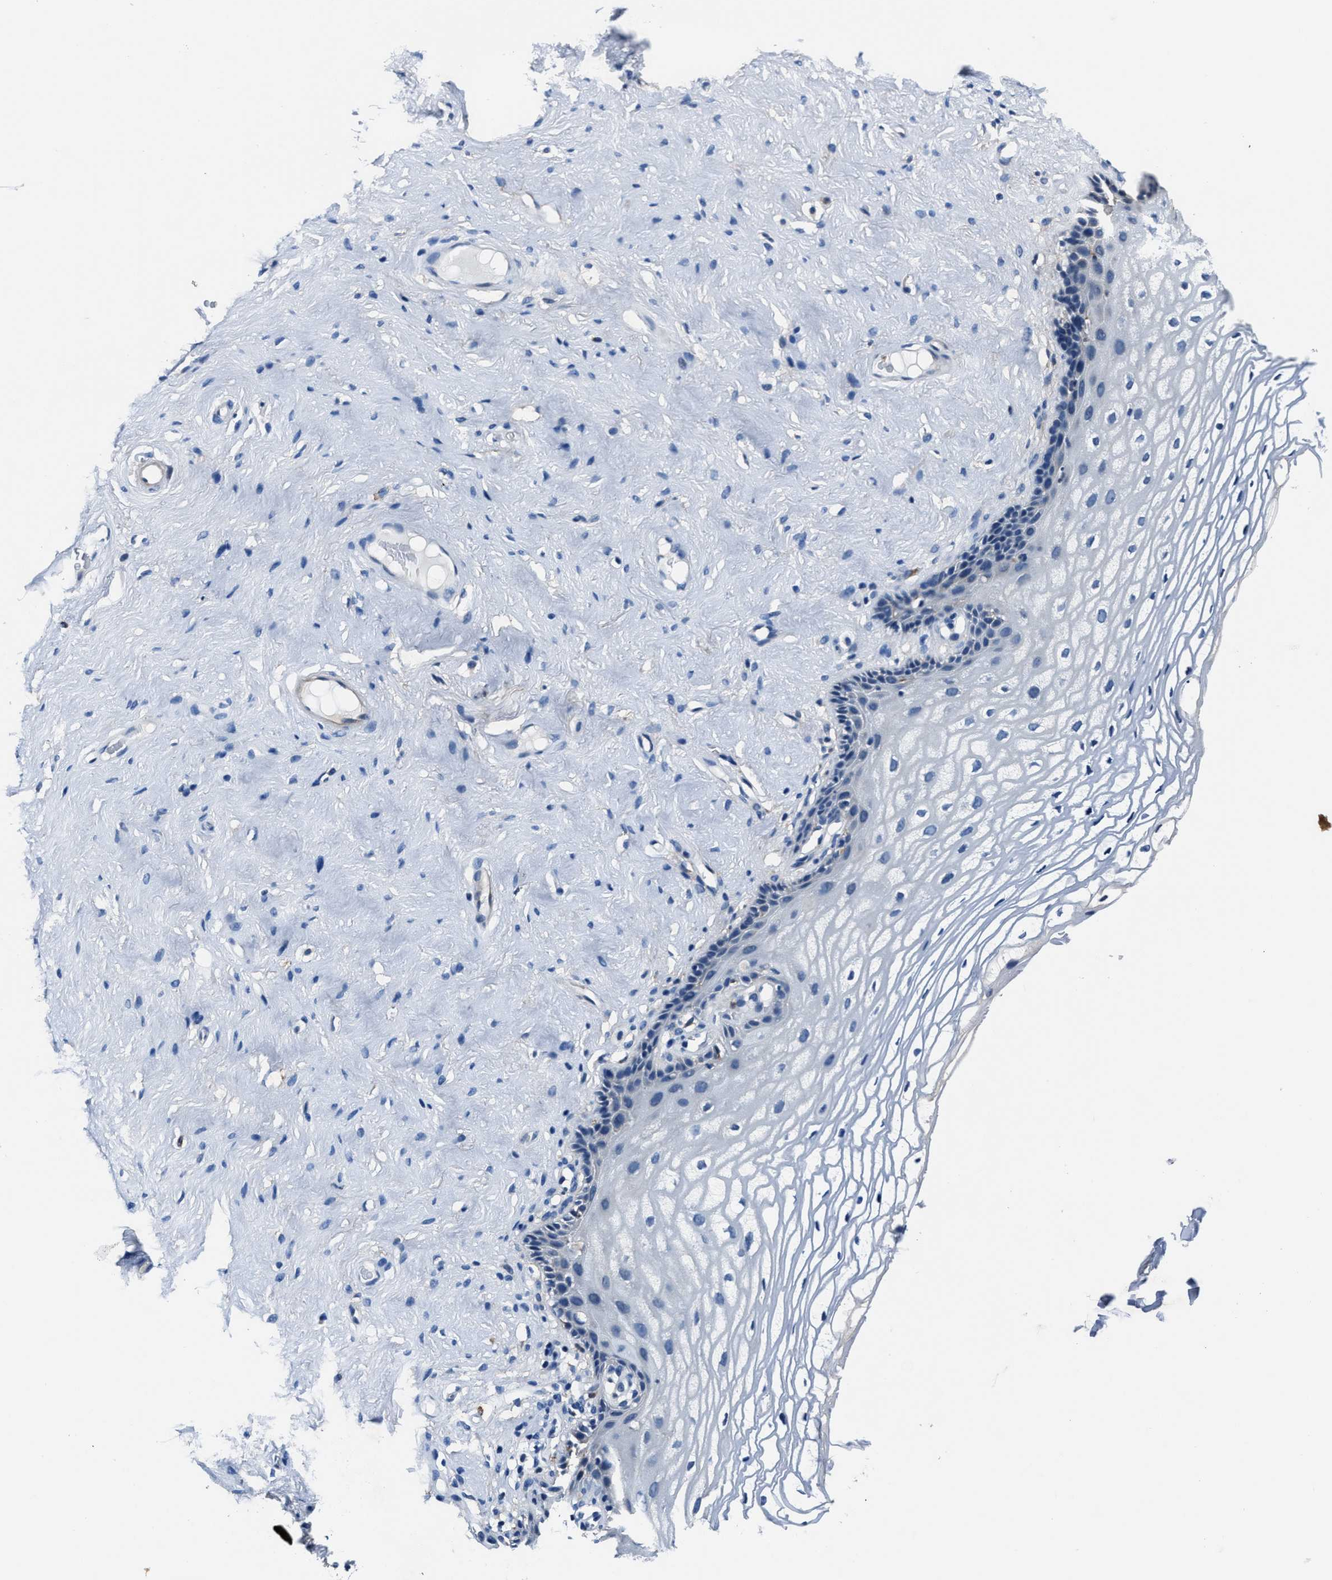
{"staining": {"intensity": "negative", "quantity": "none", "location": "none"}, "tissue": "vagina", "cell_type": "Squamous epithelial cells", "image_type": "normal", "snomed": [{"axis": "morphology", "description": "Normal tissue, NOS"}, {"axis": "morphology", "description": "Adenocarcinoma, NOS"}, {"axis": "topography", "description": "Rectum"}, {"axis": "topography", "description": "Vagina"}], "caption": "Immunohistochemical staining of unremarkable human vagina shows no significant positivity in squamous epithelial cells. The staining was performed using DAB (3,3'-diaminobenzidine) to visualize the protein expression in brown, while the nuclei were stained in blue with hematoxylin (Magnification: 20x).", "gene": "FGL2", "patient": {"sex": "female", "age": 71}}